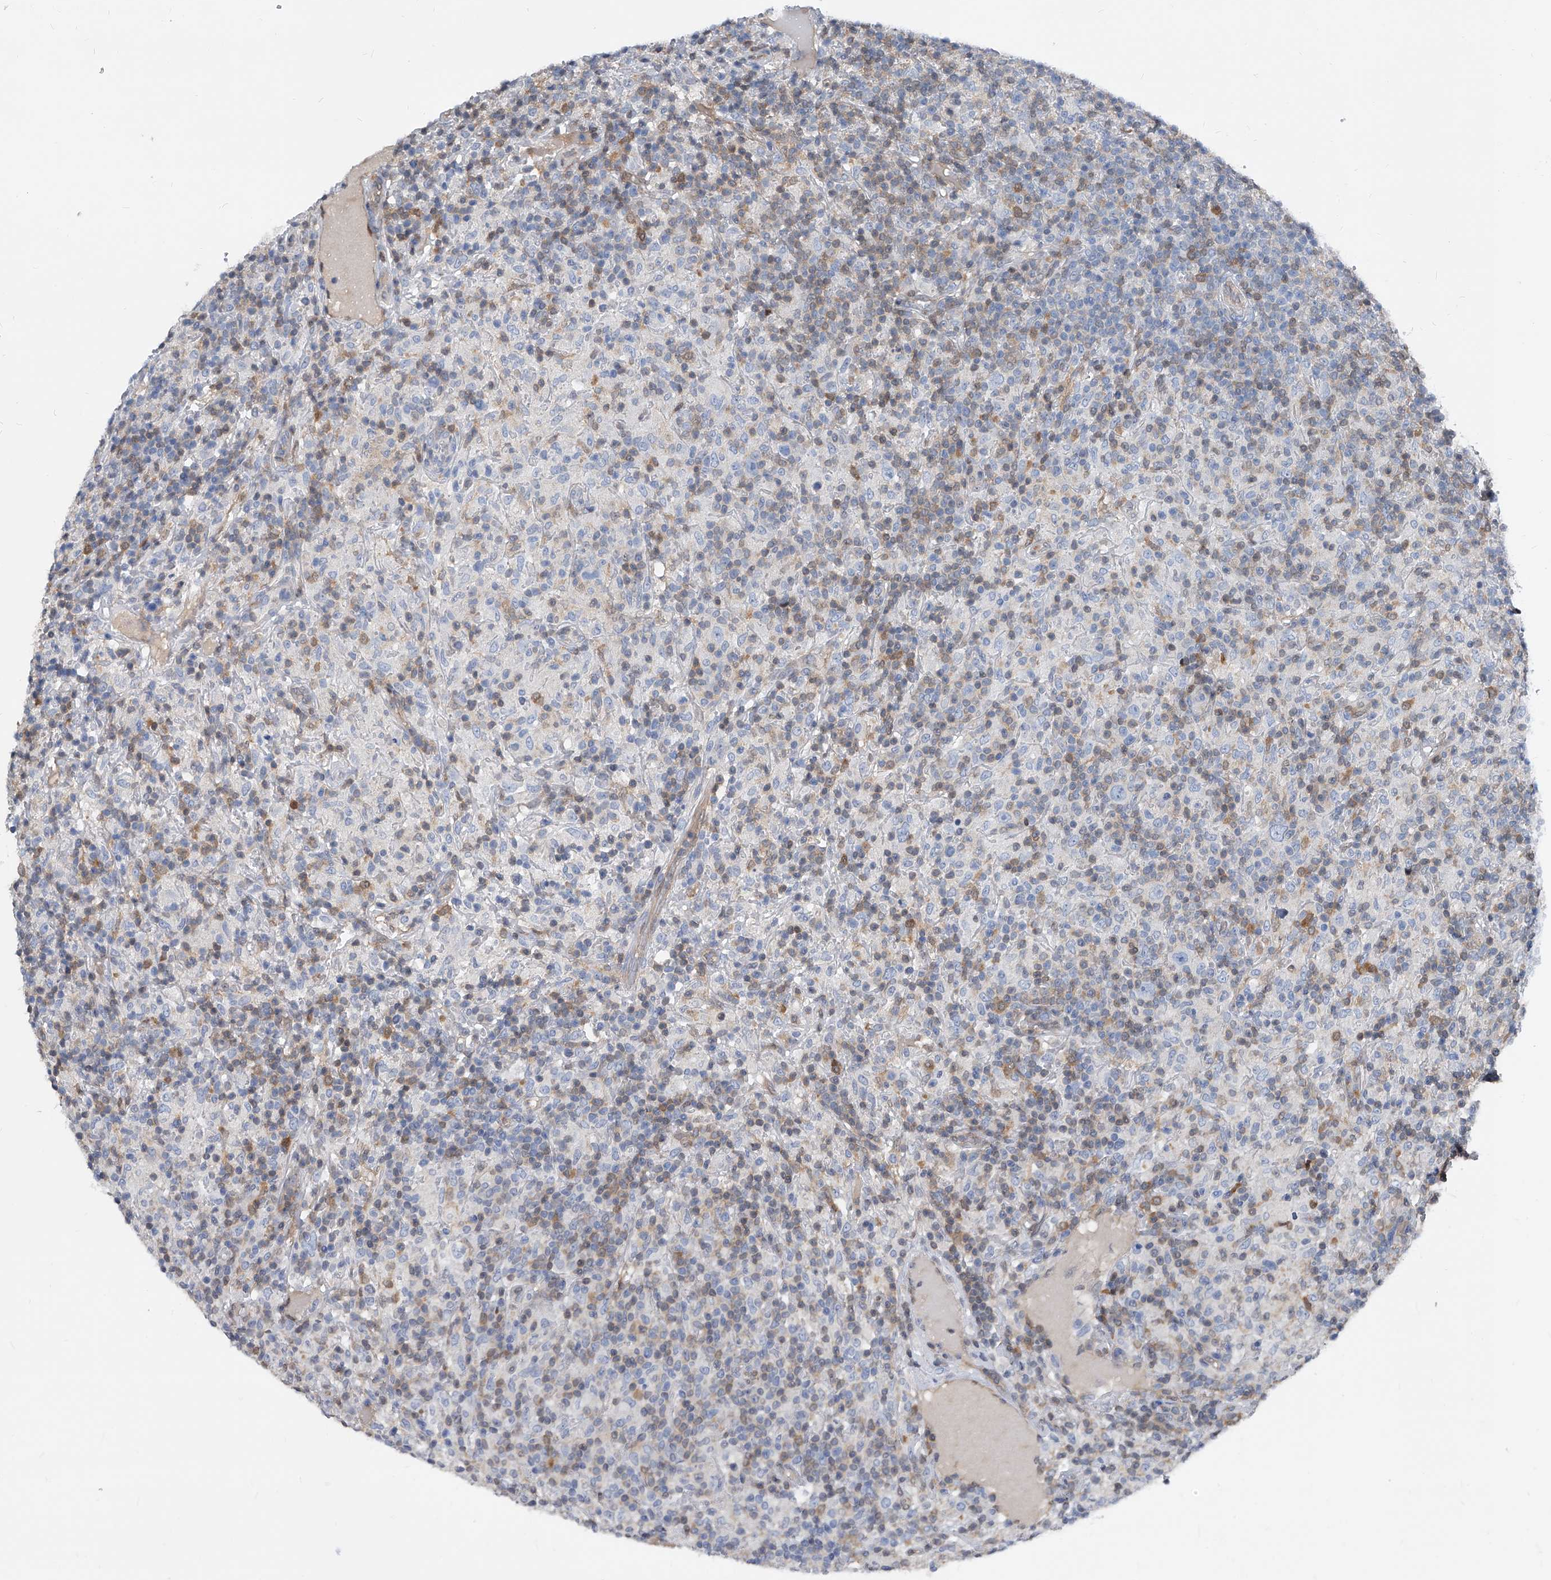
{"staining": {"intensity": "negative", "quantity": "none", "location": "none"}, "tissue": "lymphoma", "cell_type": "Tumor cells", "image_type": "cancer", "snomed": [{"axis": "morphology", "description": "Hodgkin's disease, NOS"}, {"axis": "topography", "description": "Lymph node"}], "caption": "Protein analysis of lymphoma demonstrates no significant positivity in tumor cells. (IHC, brightfield microscopy, high magnification).", "gene": "MAP2K6", "patient": {"sex": "male", "age": 70}}